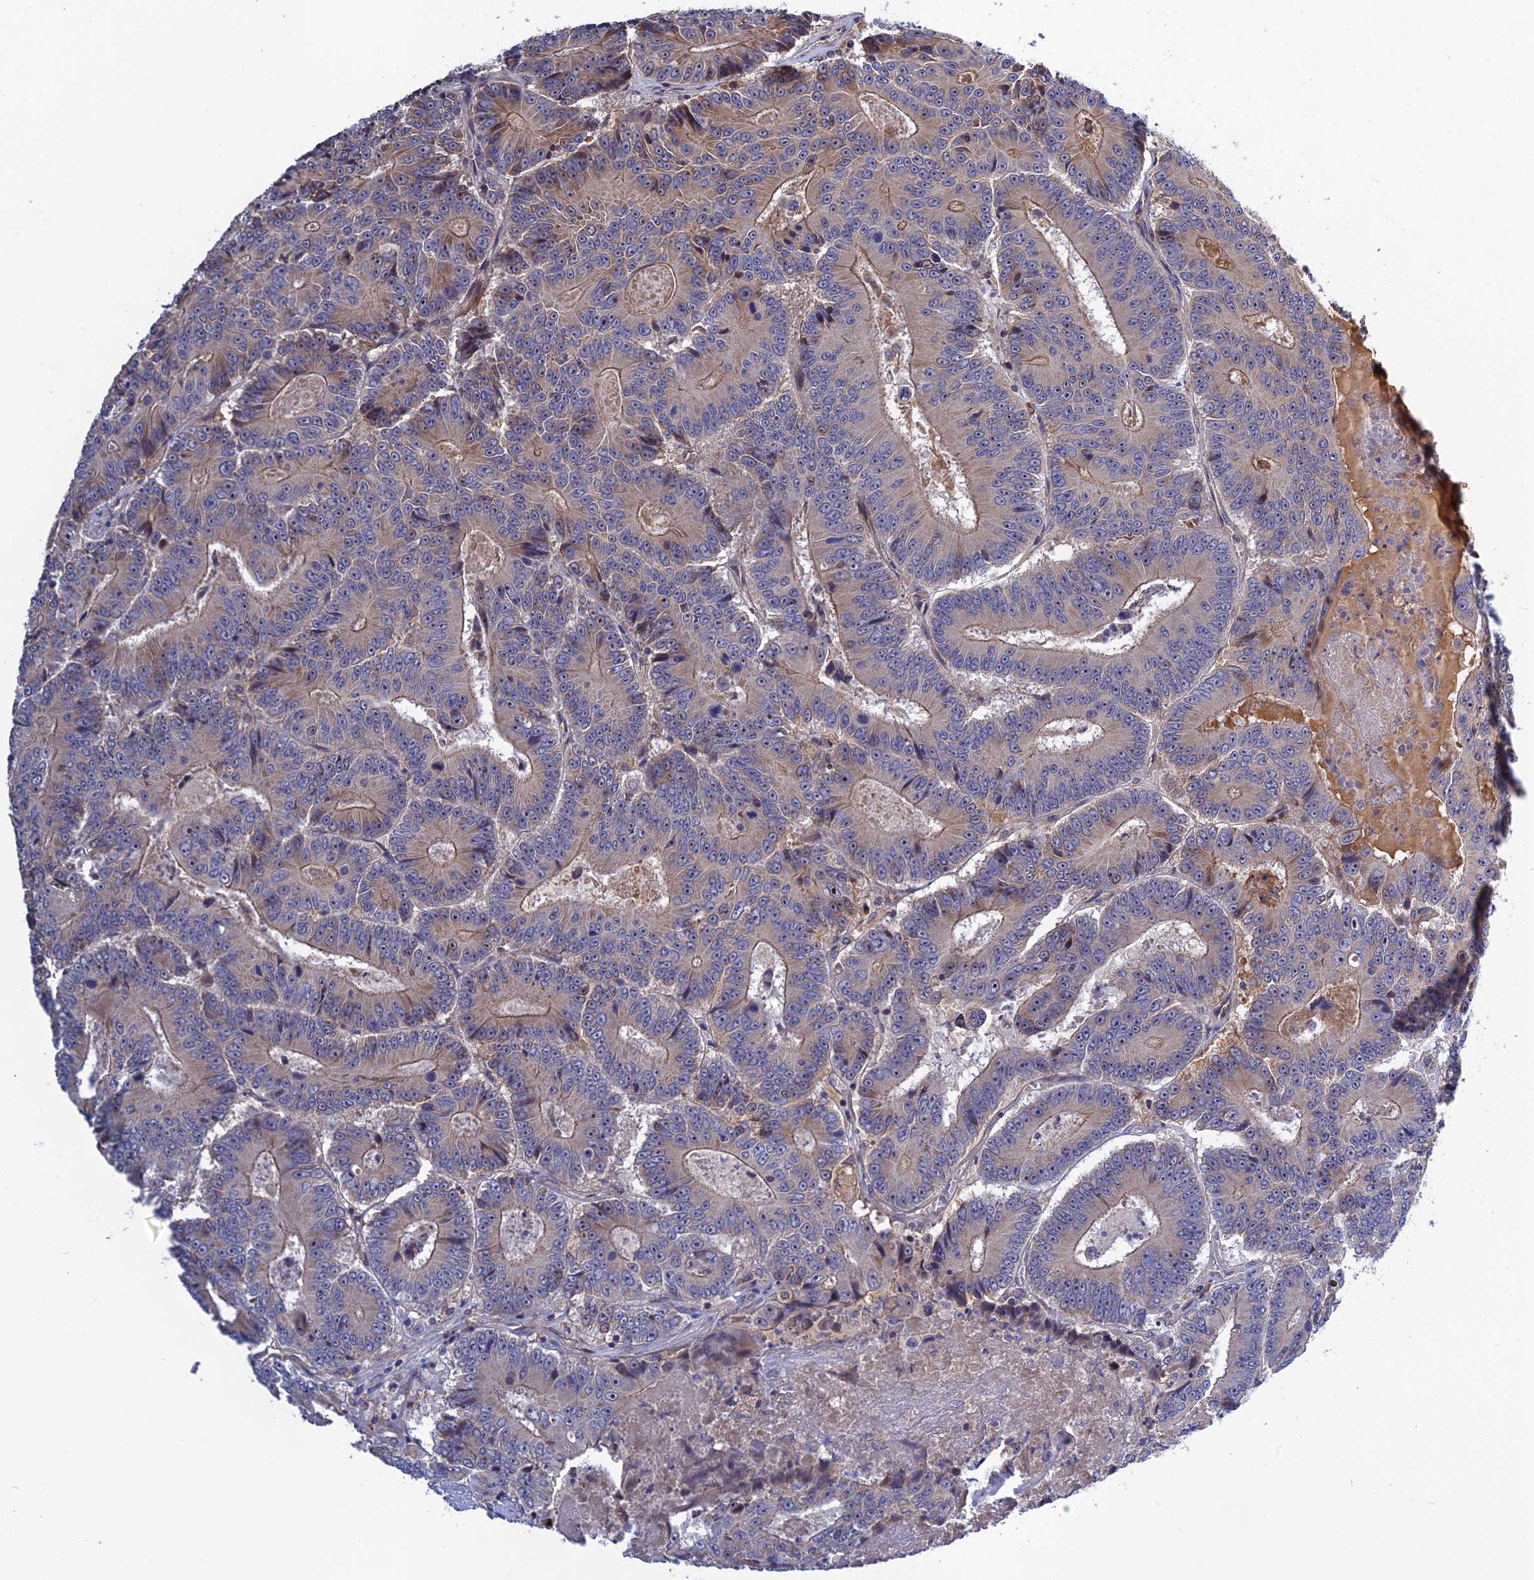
{"staining": {"intensity": "weak", "quantity": "<25%", "location": "cytoplasmic/membranous"}, "tissue": "colorectal cancer", "cell_type": "Tumor cells", "image_type": "cancer", "snomed": [{"axis": "morphology", "description": "Adenocarcinoma, NOS"}, {"axis": "topography", "description": "Colon"}], "caption": "DAB (3,3'-diaminobenzidine) immunohistochemical staining of colorectal cancer demonstrates no significant staining in tumor cells.", "gene": "CRACD", "patient": {"sex": "male", "age": 83}}